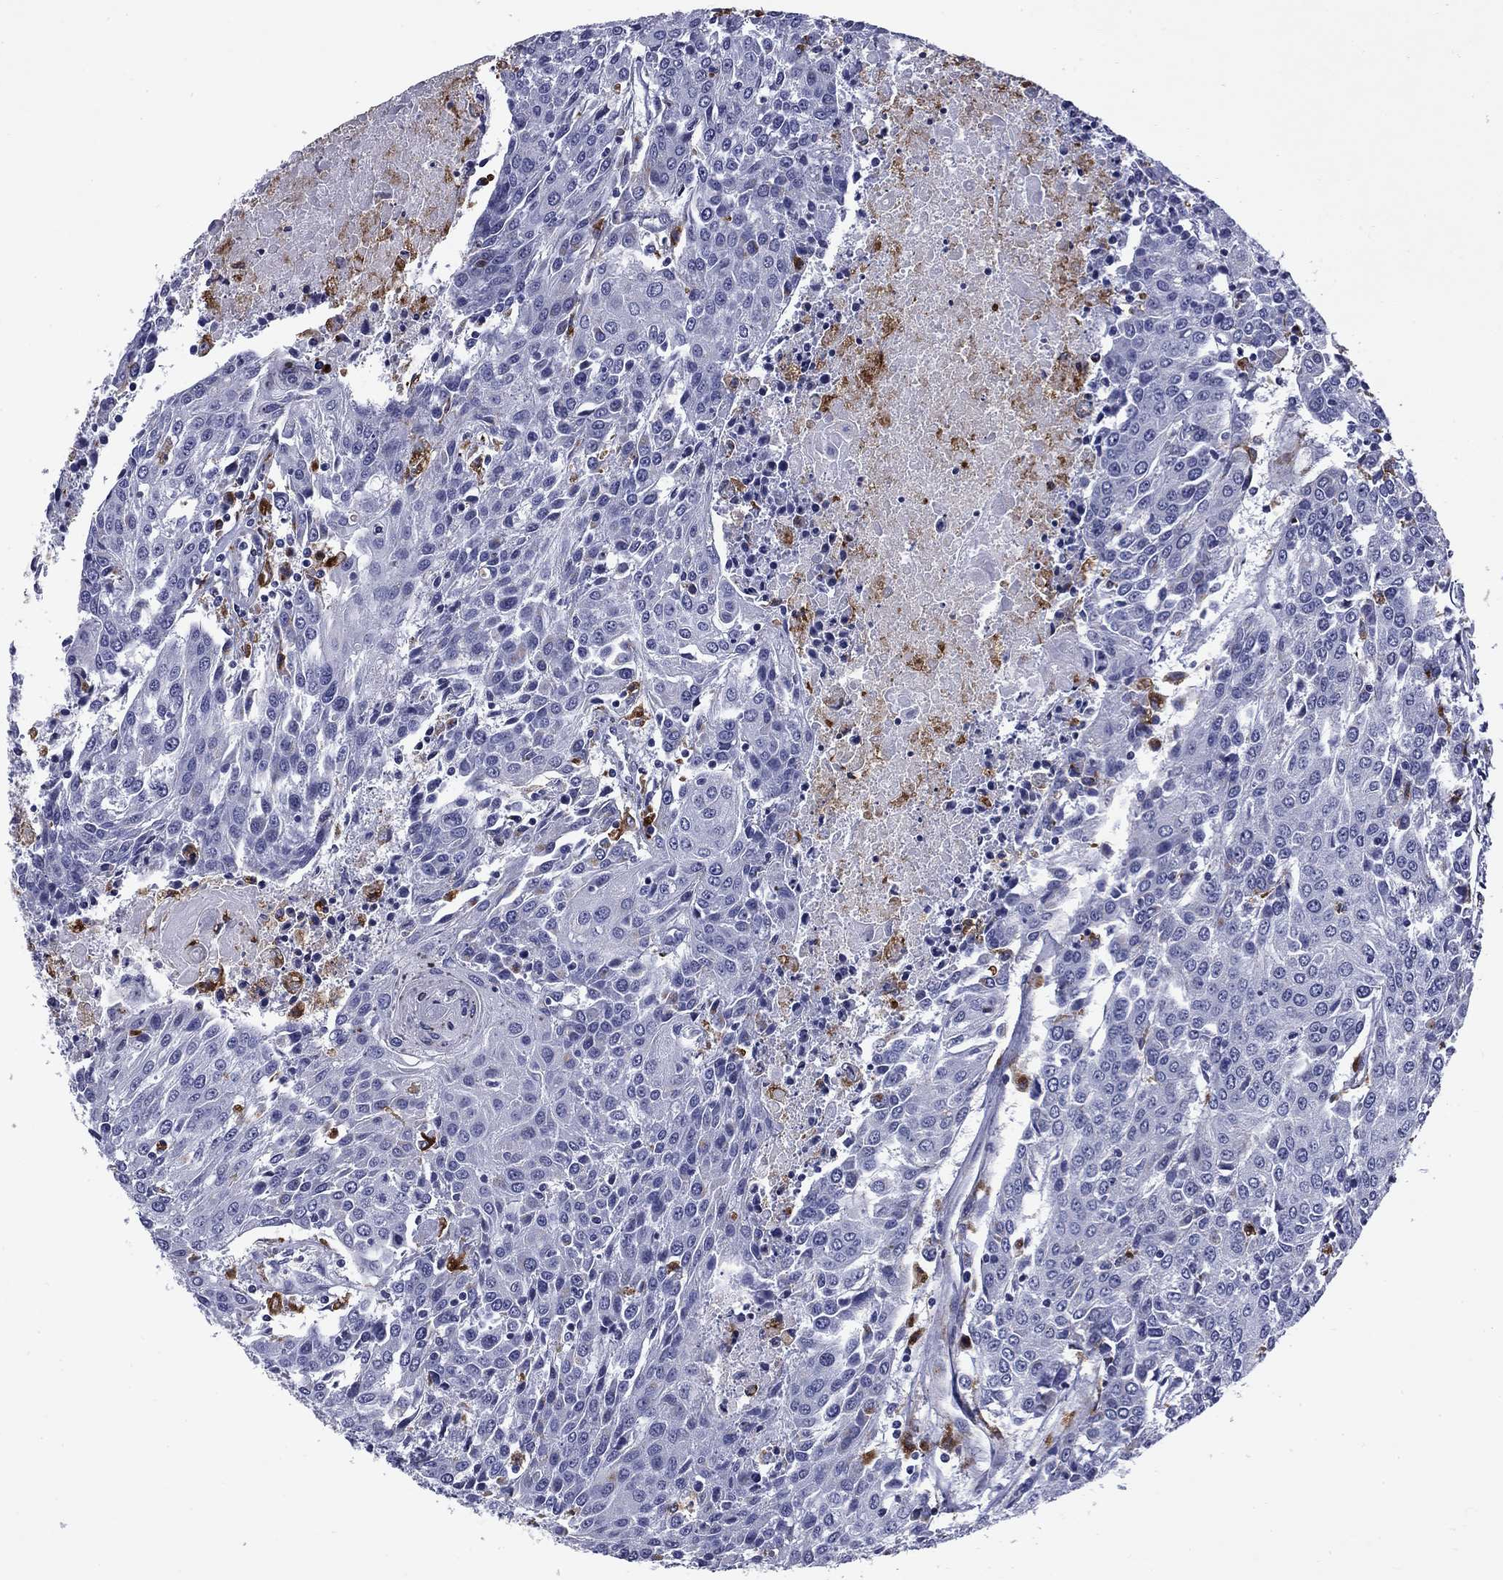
{"staining": {"intensity": "negative", "quantity": "none", "location": "none"}, "tissue": "urothelial cancer", "cell_type": "Tumor cells", "image_type": "cancer", "snomed": [{"axis": "morphology", "description": "Urothelial carcinoma, High grade"}, {"axis": "topography", "description": "Urinary bladder"}], "caption": "Immunohistochemistry (IHC) of urothelial carcinoma (high-grade) shows no positivity in tumor cells.", "gene": "MADCAM1", "patient": {"sex": "female", "age": 85}}